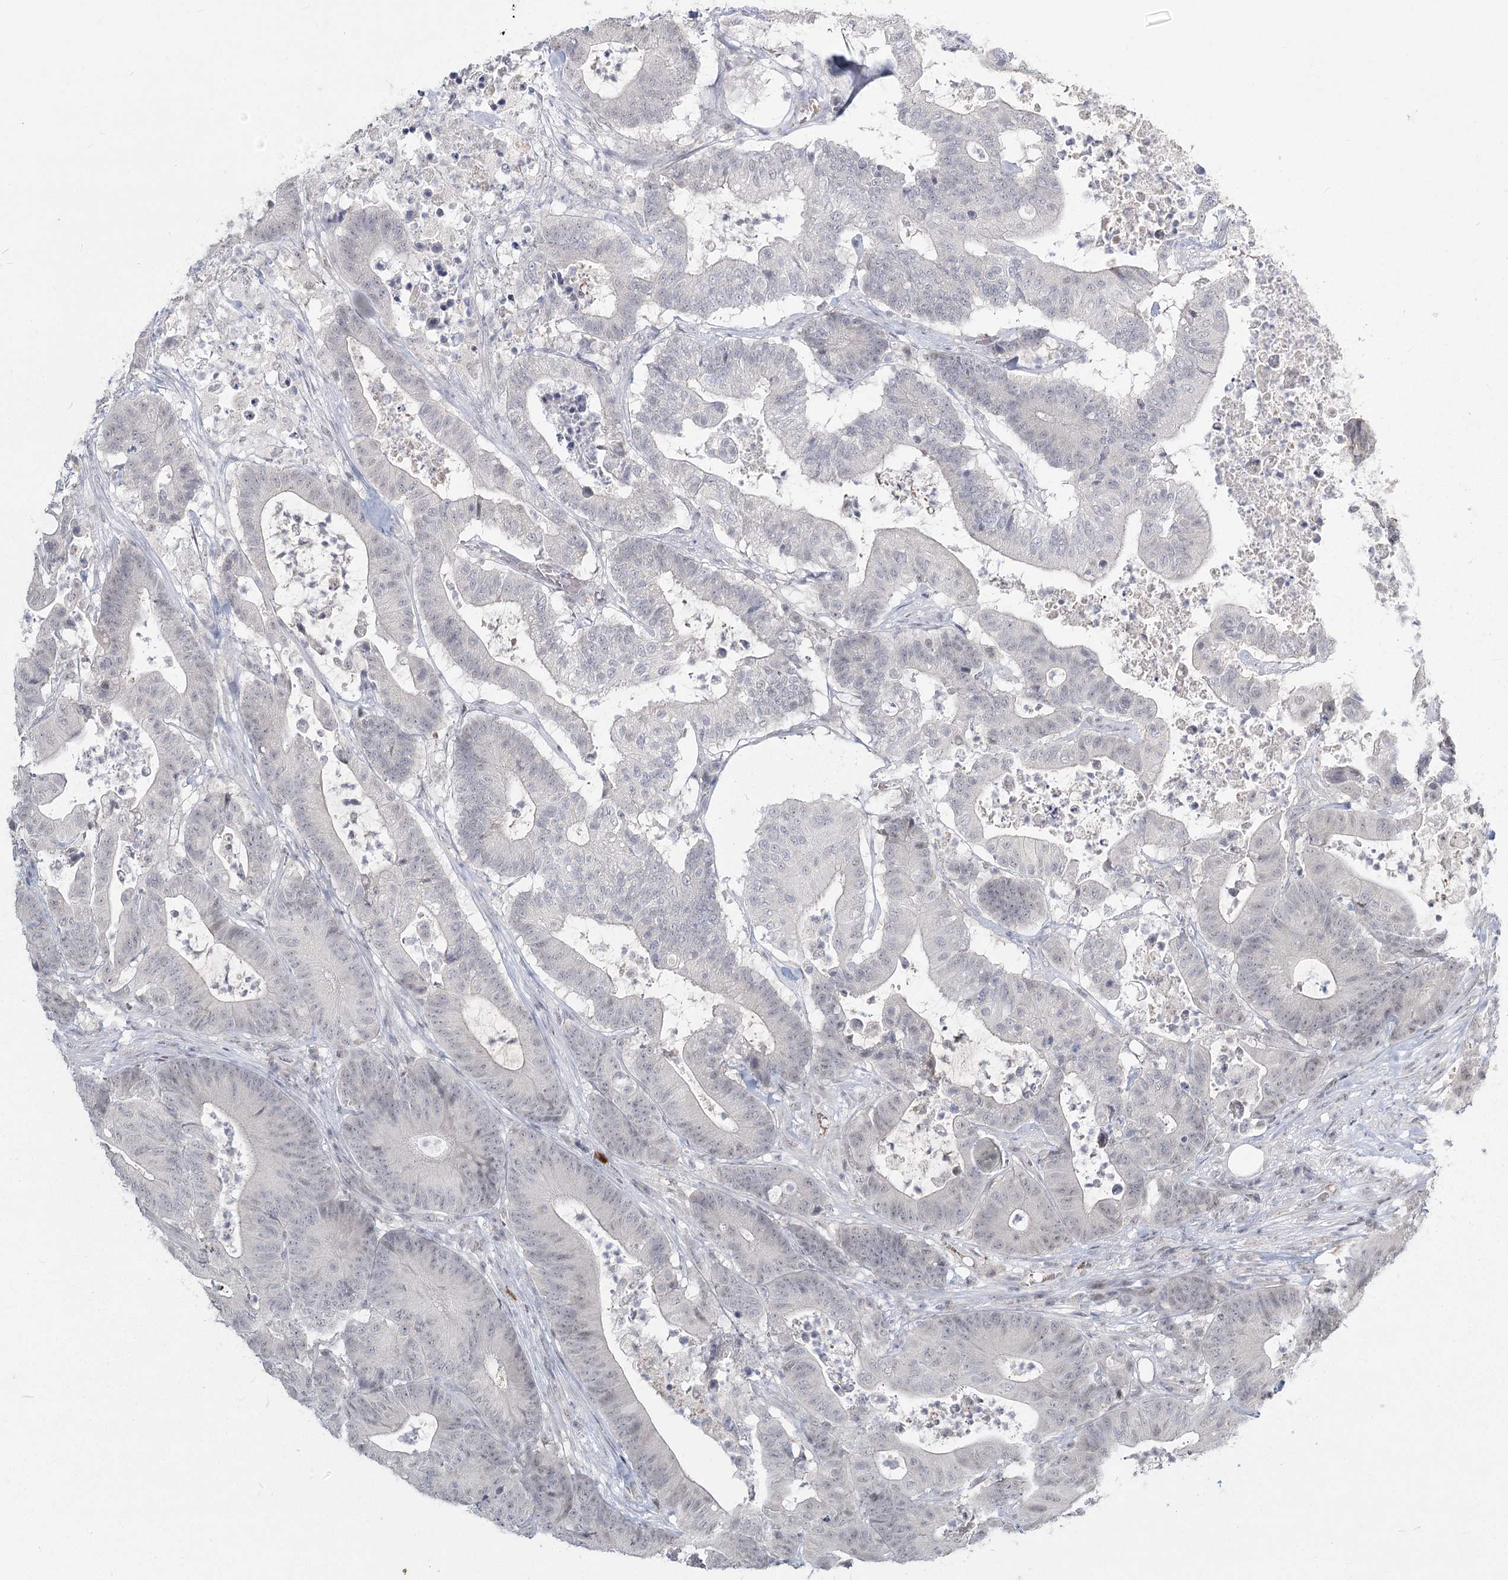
{"staining": {"intensity": "negative", "quantity": "none", "location": "none"}, "tissue": "colorectal cancer", "cell_type": "Tumor cells", "image_type": "cancer", "snomed": [{"axis": "morphology", "description": "Adenocarcinoma, NOS"}, {"axis": "topography", "description": "Colon"}], "caption": "Immunohistochemical staining of adenocarcinoma (colorectal) reveals no significant positivity in tumor cells.", "gene": "LY6G5C", "patient": {"sex": "female", "age": 84}}